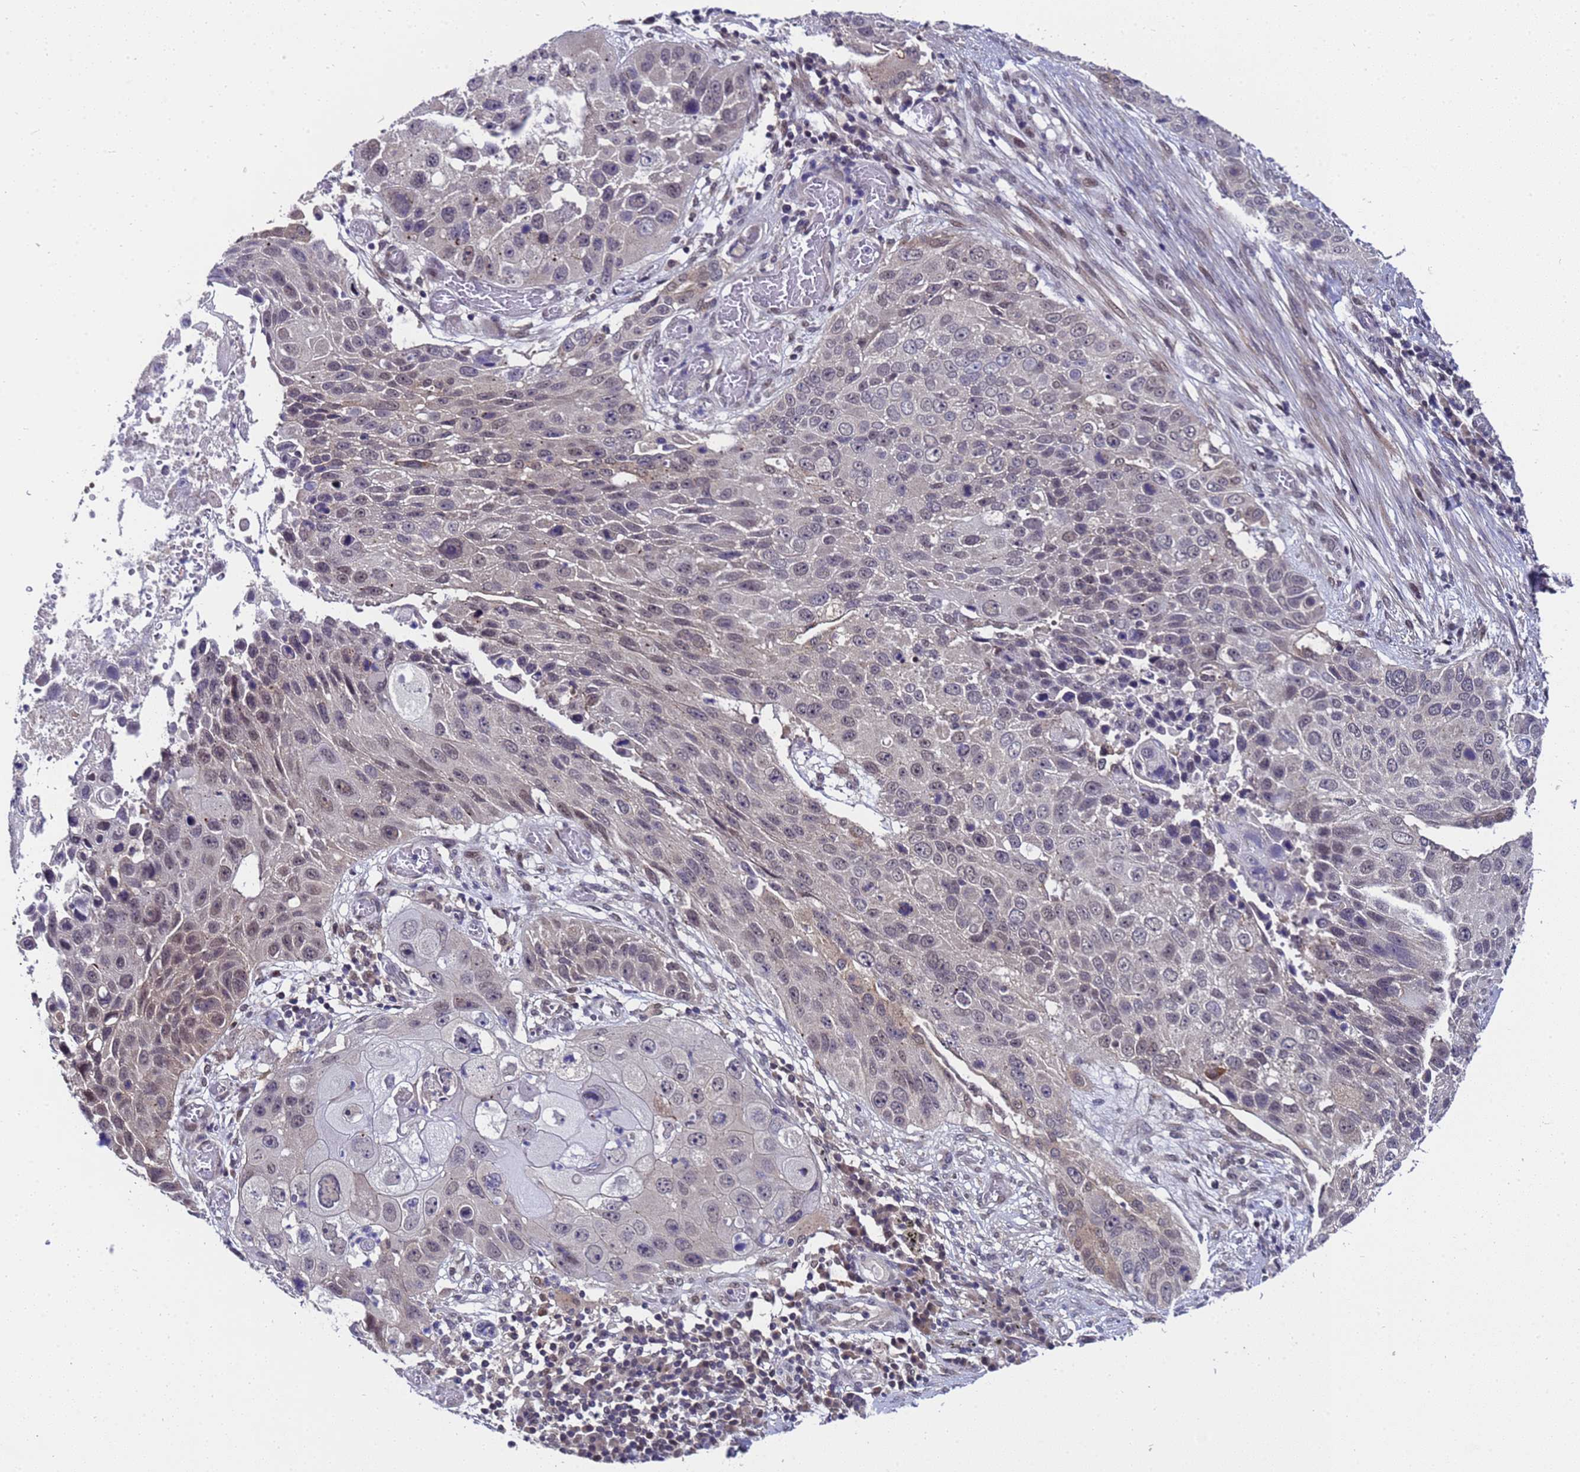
{"staining": {"intensity": "weak", "quantity": "25%-75%", "location": "nuclear"}, "tissue": "lung cancer", "cell_type": "Tumor cells", "image_type": "cancer", "snomed": [{"axis": "morphology", "description": "Squamous cell carcinoma, NOS"}, {"axis": "topography", "description": "Lung"}], "caption": "IHC staining of squamous cell carcinoma (lung), which exhibits low levels of weak nuclear positivity in about 25%-75% of tumor cells indicating weak nuclear protein expression. The staining was performed using DAB (3,3'-diaminobenzidine) (brown) for protein detection and nuclei were counterstained in hematoxylin (blue).", "gene": "ANAPC13", "patient": {"sex": "male", "age": 61}}